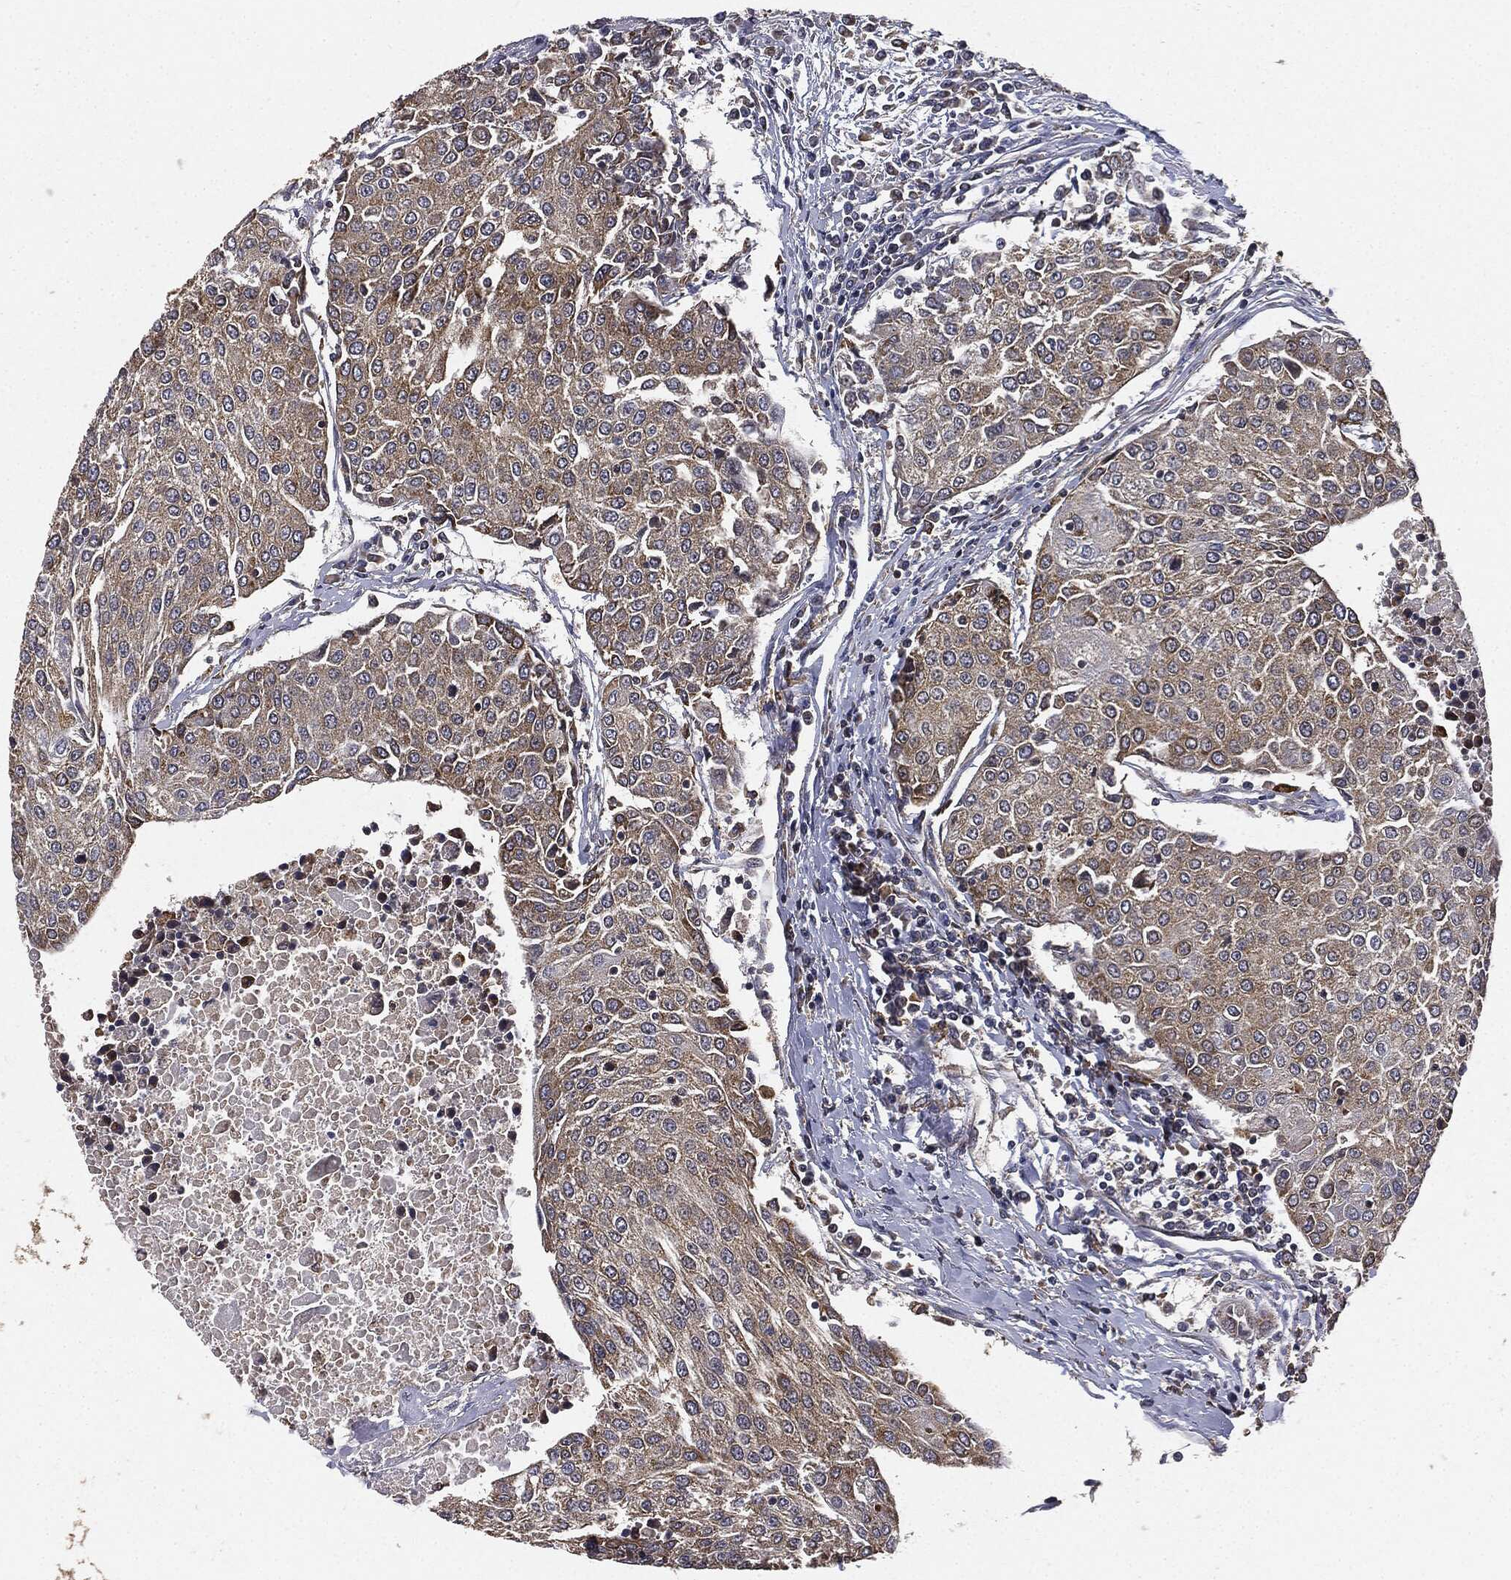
{"staining": {"intensity": "weak", "quantity": ">75%", "location": "cytoplasmic/membranous"}, "tissue": "urothelial cancer", "cell_type": "Tumor cells", "image_type": "cancer", "snomed": [{"axis": "morphology", "description": "Urothelial carcinoma, High grade"}, {"axis": "topography", "description": "Urinary bladder"}], "caption": "Tumor cells demonstrate low levels of weak cytoplasmic/membranous staining in about >75% of cells in human high-grade urothelial carcinoma.", "gene": "MIER2", "patient": {"sex": "female", "age": 85}}